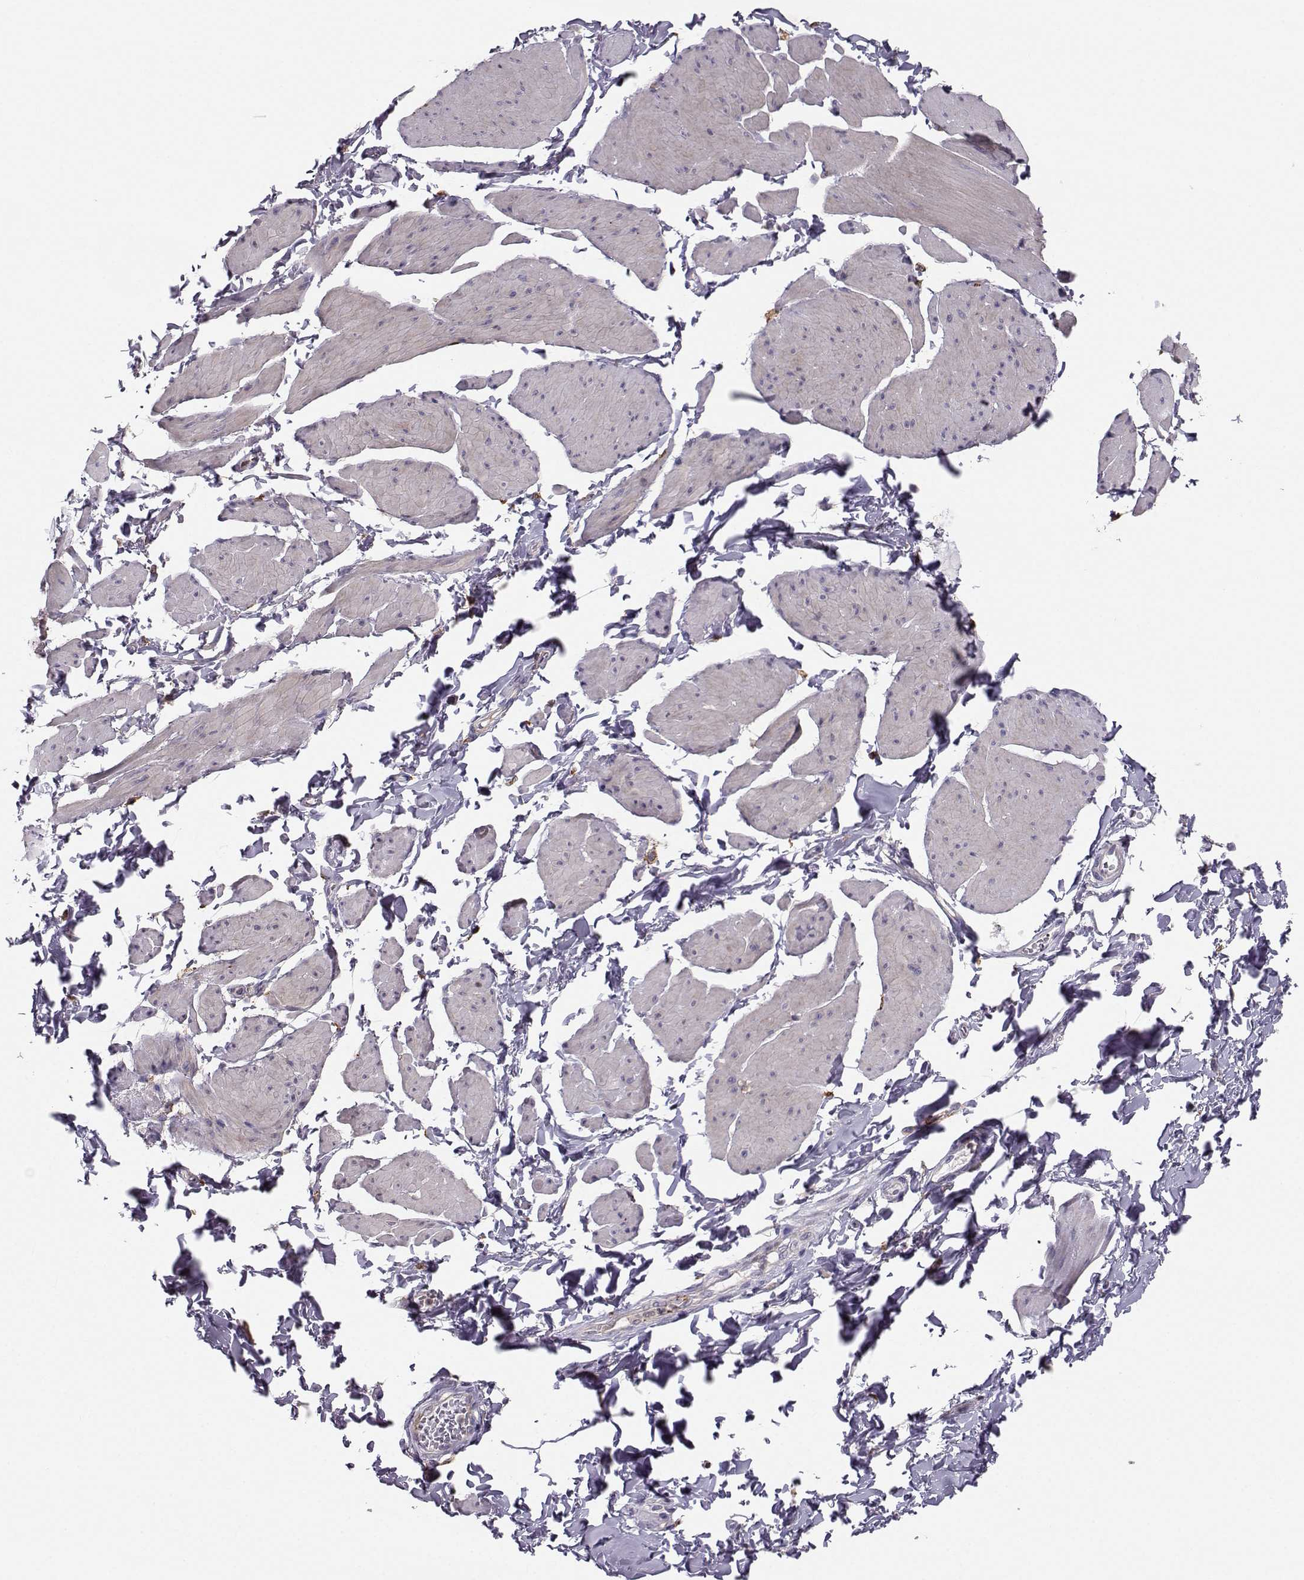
{"staining": {"intensity": "negative", "quantity": "none", "location": "none"}, "tissue": "smooth muscle", "cell_type": "Smooth muscle cells", "image_type": "normal", "snomed": [{"axis": "morphology", "description": "Normal tissue, NOS"}, {"axis": "topography", "description": "Adipose tissue"}, {"axis": "topography", "description": "Smooth muscle"}, {"axis": "topography", "description": "Peripheral nerve tissue"}], "caption": "IHC of normal smooth muscle reveals no expression in smooth muscle cells.", "gene": "ASB16", "patient": {"sex": "male", "age": 83}}